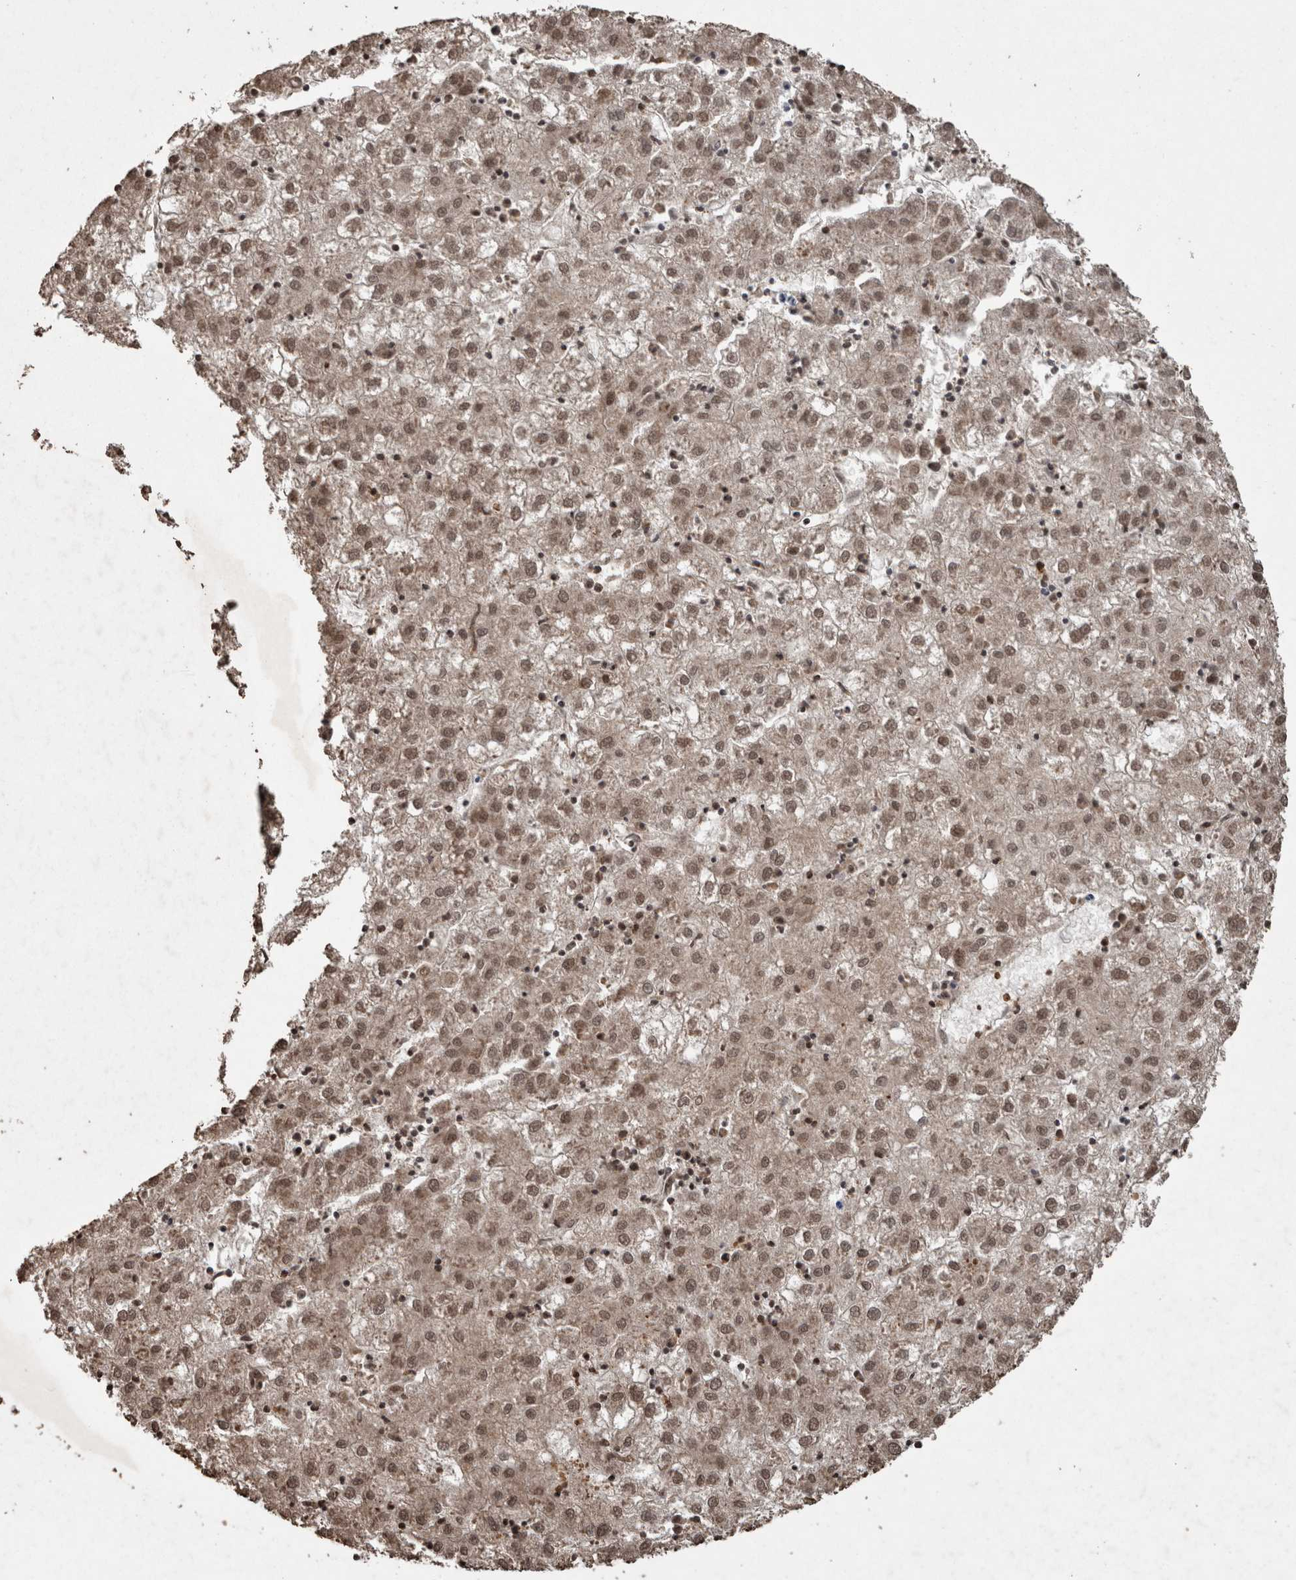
{"staining": {"intensity": "moderate", "quantity": ">75%", "location": "cytoplasmic/membranous,nuclear"}, "tissue": "liver cancer", "cell_type": "Tumor cells", "image_type": "cancer", "snomed": [{"axis": "morphology", "description": "Carcinoma, Hepatocellular, NOS"}, {"axis": "topography", "description": "Liver"}], "caption": "About >75% of tumor cells in human liver hepatocellular carcinoma demonstrate moderate cytoplasmic/membranous and nuclear protein staining as visualized by brown immunohistochemical staining.", "gene": "PINK1", "patient": {"sex": "male", "age": 72}}